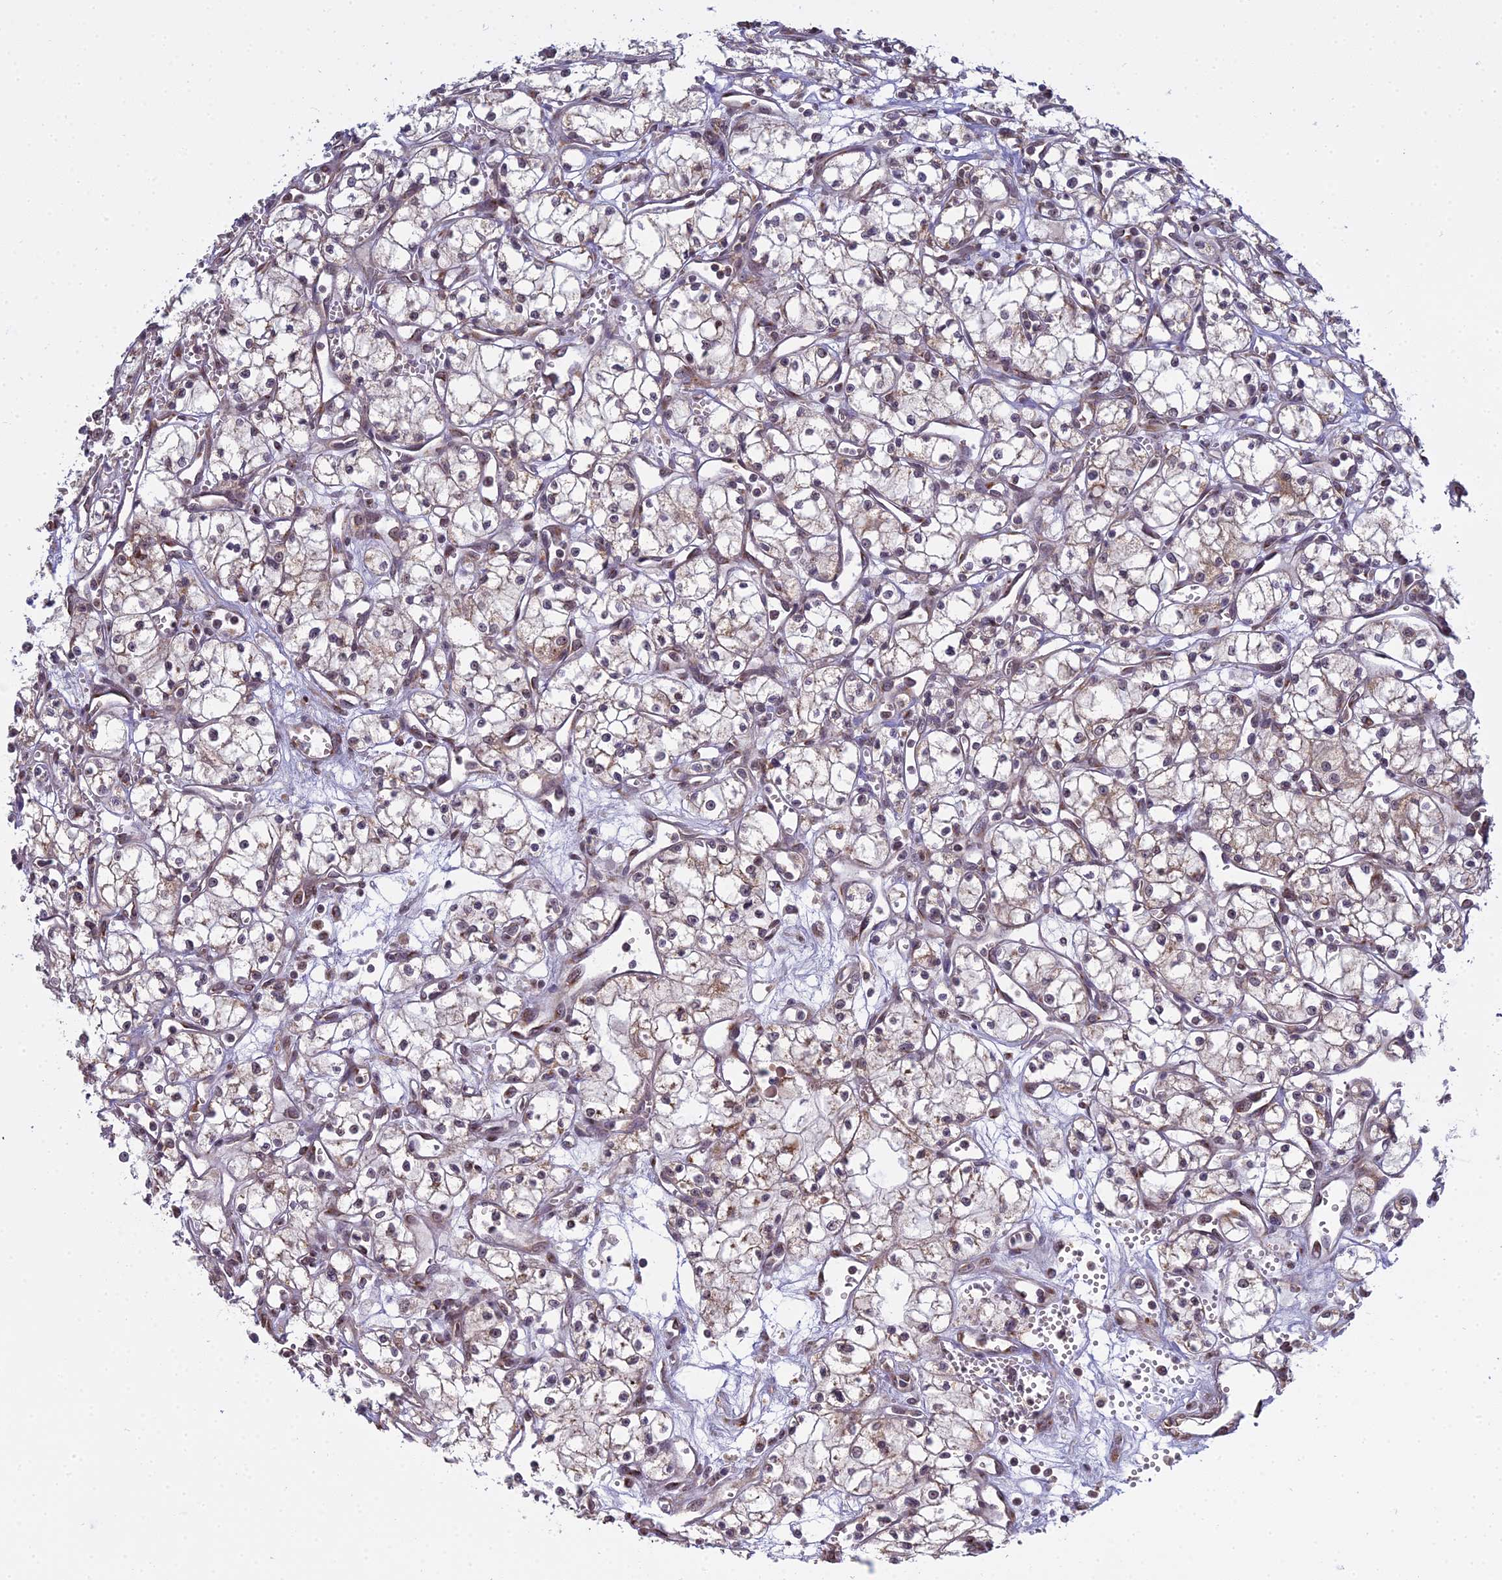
{"staining": {"intensity": "weak", "quantity": "25%-75%", "location": "cytoplasmic/membranous"}, "tissue": "renal cancer", "cell_type": "Tumor cells", "image_type": "cancer", "snomed": [{"axis": "morphology", "description": "Adenocarcinoma, NOS"}, {"axis": "topography", "description": "Kidney"}], "caption": "An image of human adenocarcinoma (renal) stained for a protein exhibits weak cytoplasmic/membranous brown staining in tumor cells. The staining is performed using DAB brown chromogen to label protein expression. The nuclei are counter-stained blue using hematoxylin.", "gene": "MEOX1", "patient": {"sex": "male", "age": 59}}